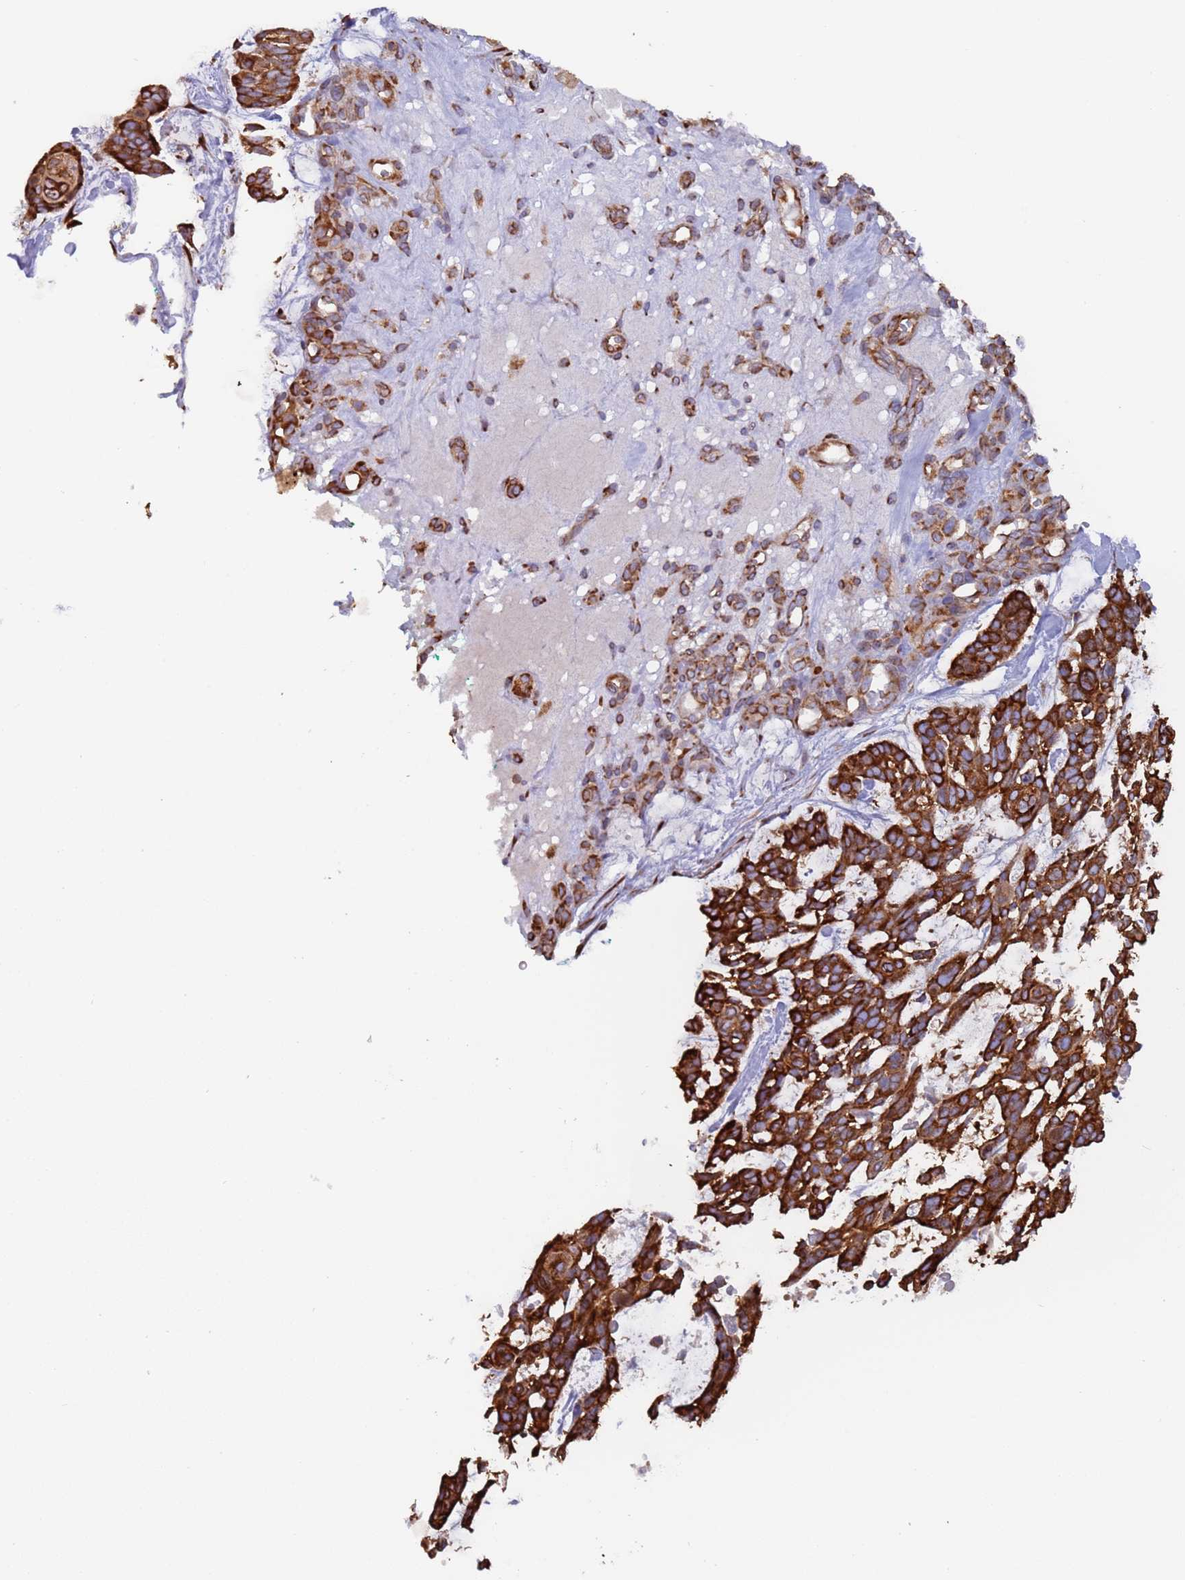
{"staining": {"intensity": "strong", "quantity": ">75%", "location": "cytoplasmic/membranous"}, "tissue": "skin cancer", "cell_type": "Tumor cells", "image_type": "cancer", "snomed": [{"axis": "morphology", "description": "Basal cell carcinoma"}, {"axis": "topography", "description": "Skin"}], "caption": "Basal cell carcinoma (skin) stained for a protein (brown) displays strong cytoplasmic/membranous positive positivity in approximately >75% of tumor cells.", "gene": "ZNF844", "patient": {"sex": "male", "age": 88}}